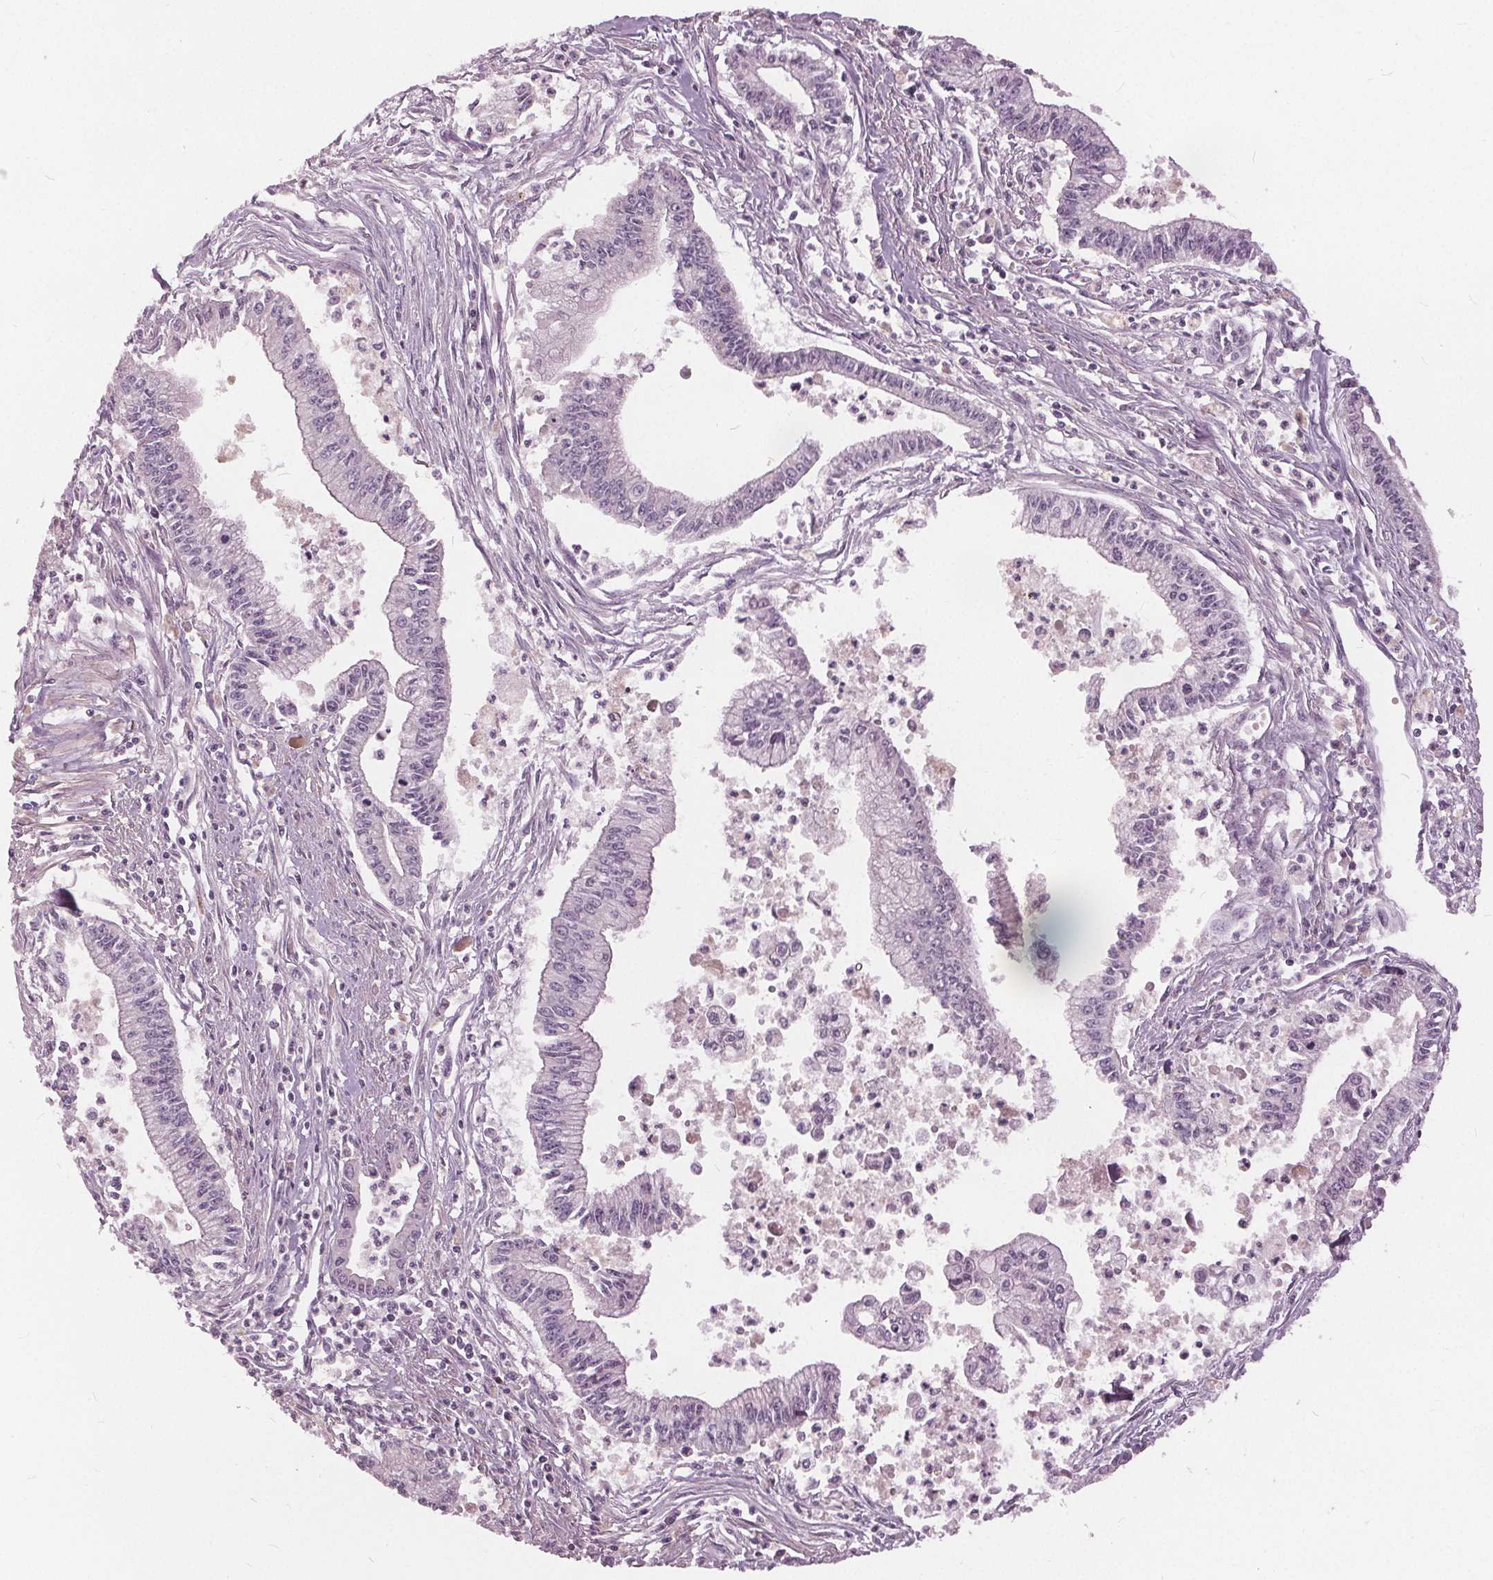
{"staining": {"intensity": "negative", "quantity": "none", "location": "none"}, "tissue": "pancreatic cancer", "cell_type": "Tumor cells", "image_type": "cancer", "snomed": [{"axis": "morphology", "description": "Adenocarcinoma, NOS"}, {"axis": "topography", "description": "Pancreas"}], "caption": "Tumor cells are negative for brown protein staining in pancreatic cancer. Brightfield microscopy of immunohistochemistry (IHC) stained with DAB (brown) and hematoxylin (blue), captured at high magnification.", "gene": "KLK13", "patient": {"sex": "female", "age": 65}}